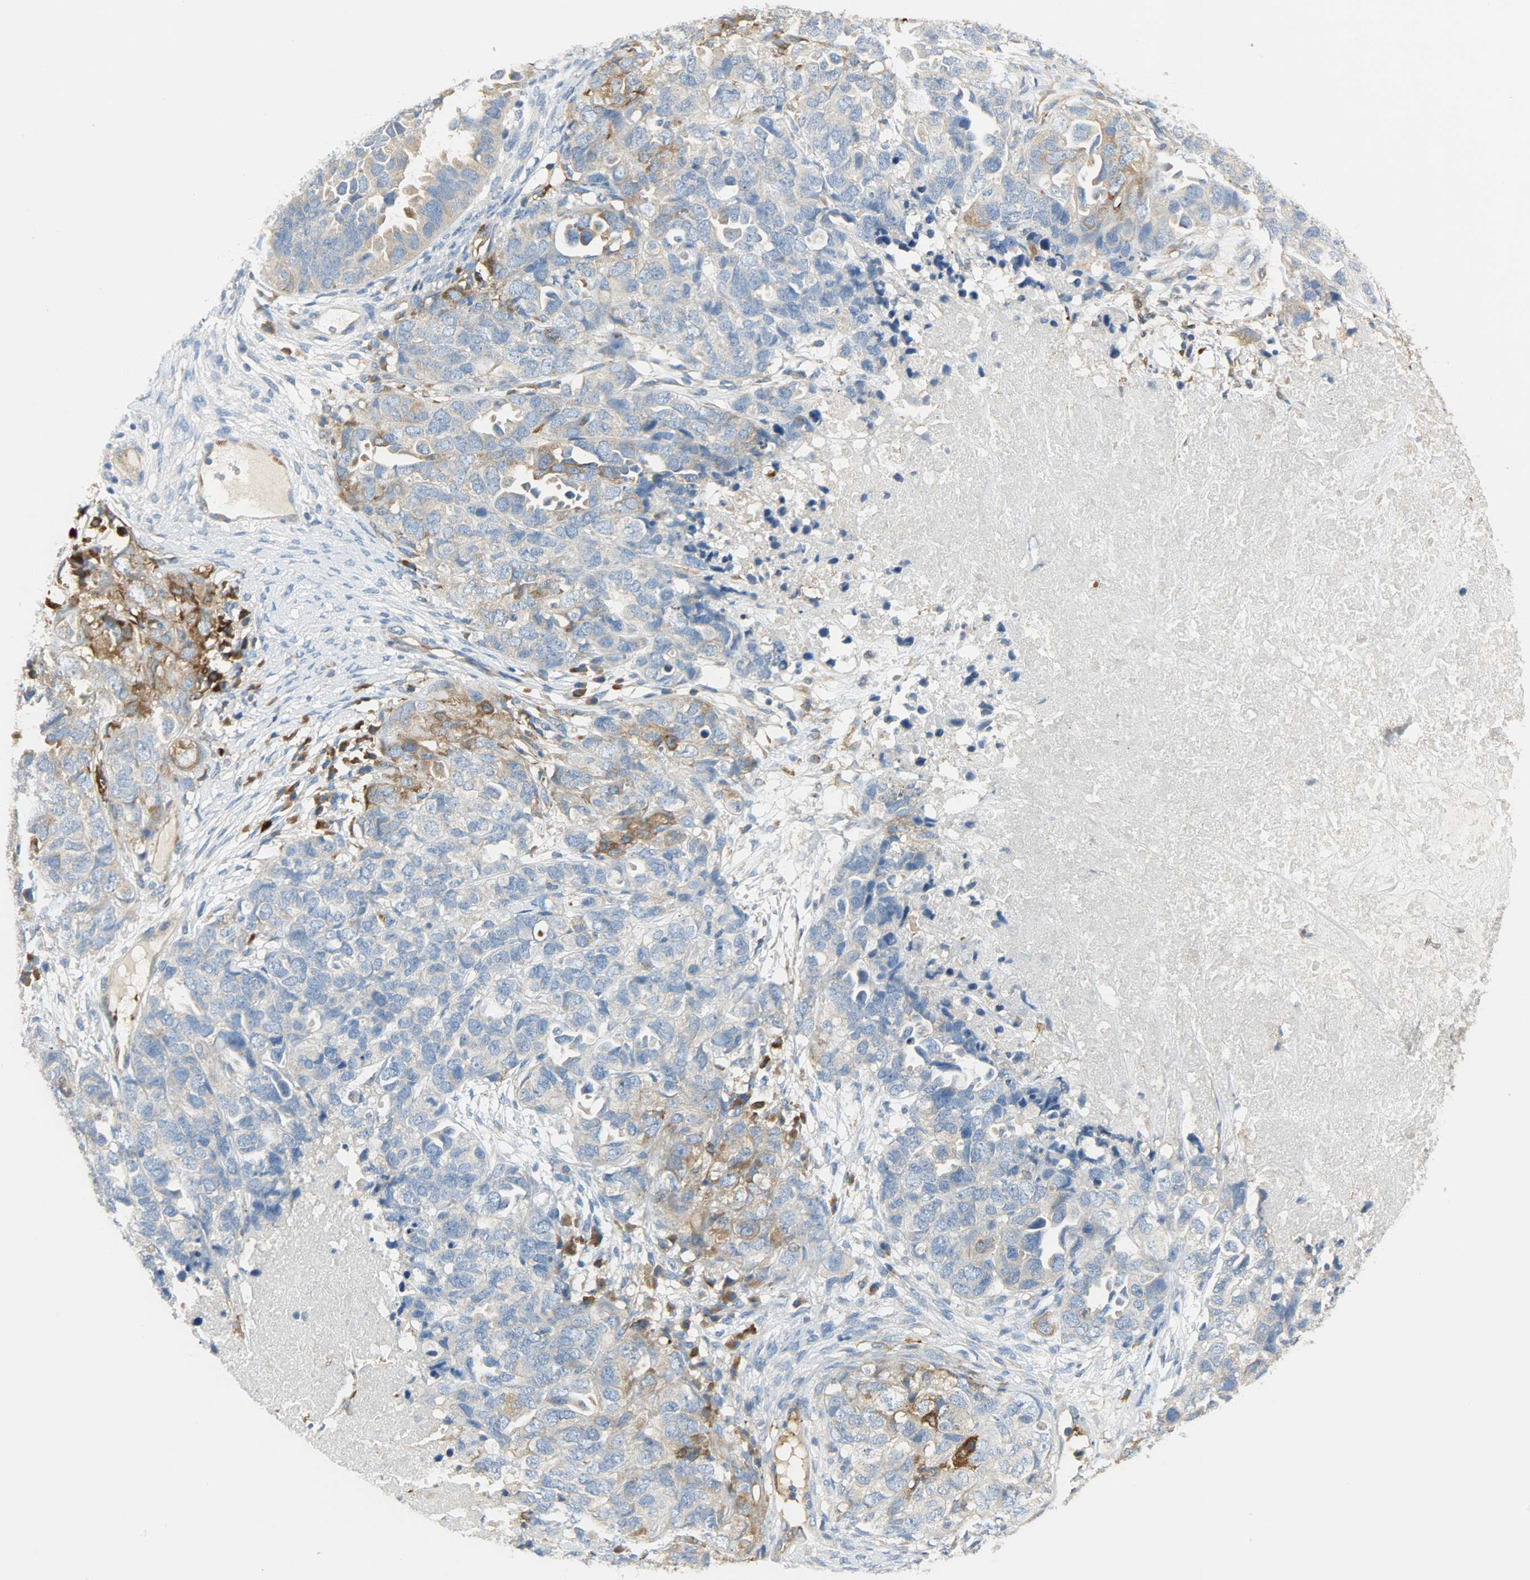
{"staining": {"intensity": "strong", "quantity": "25%-75%", "location": "cytoplasmic/membranous"}, "tissue": "ovarian cancer", "cell_type": "Tumor cells", "image_type": "cancer", "snomed": [{"axis": "morphology", "description": "Cystadenocarcinoma, serous, NOS"}, {"axis": "topography", "description": "Ovary"}], "caption": "Protein expression analysis of human ovarian cancer (serous cystadenocarcinoma) reveals strong cytoplasmic/membranous positivity in about 25%-75% of tumor cells.", "gene": "WARS1", "patient": {"sex": "female", "age": 82}}